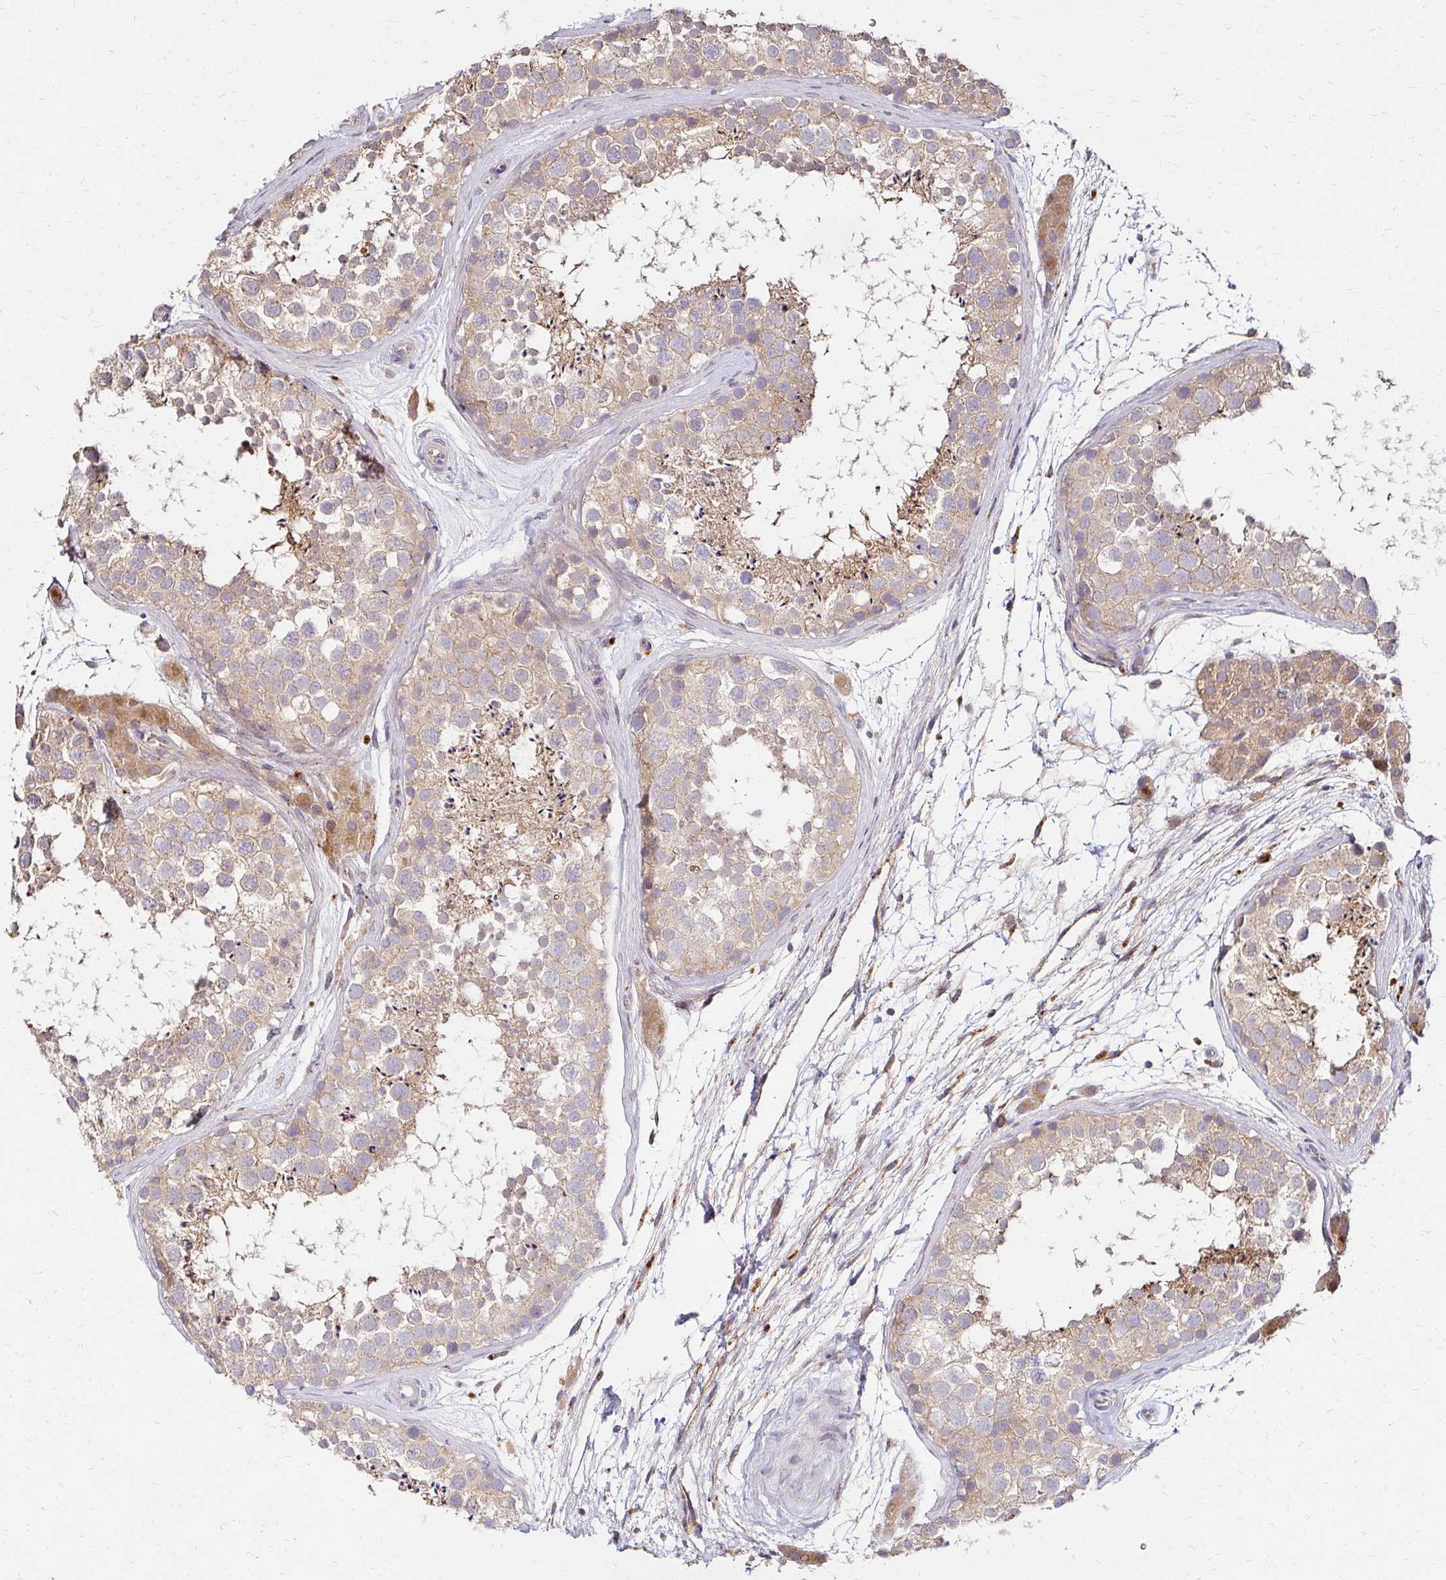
{"staining": {"intensity": "weak", "quantity": ">75%", "location": "cytoplasmic/membranous"}, "tissue": "testis", "cell_type": "Cells in seminiferous ducts", "image_type": "normal", "snomed": [{"axis": "morphology", "description": "Normal tissue, NOS"}, {"axis": "topography", "description": "Testis"}], "caption": "Protein staining reveals weak cytoplasmic/membranous positivity in approximately >75% of cells in seminiferous ducts in unremarkable testis. Using DAB (brown) and hematoxylin (blue) stains, captured at high magnification using brightfield microscopy.", "gene": "IDUA", "patient": {"sex": "male", "age": 41}}